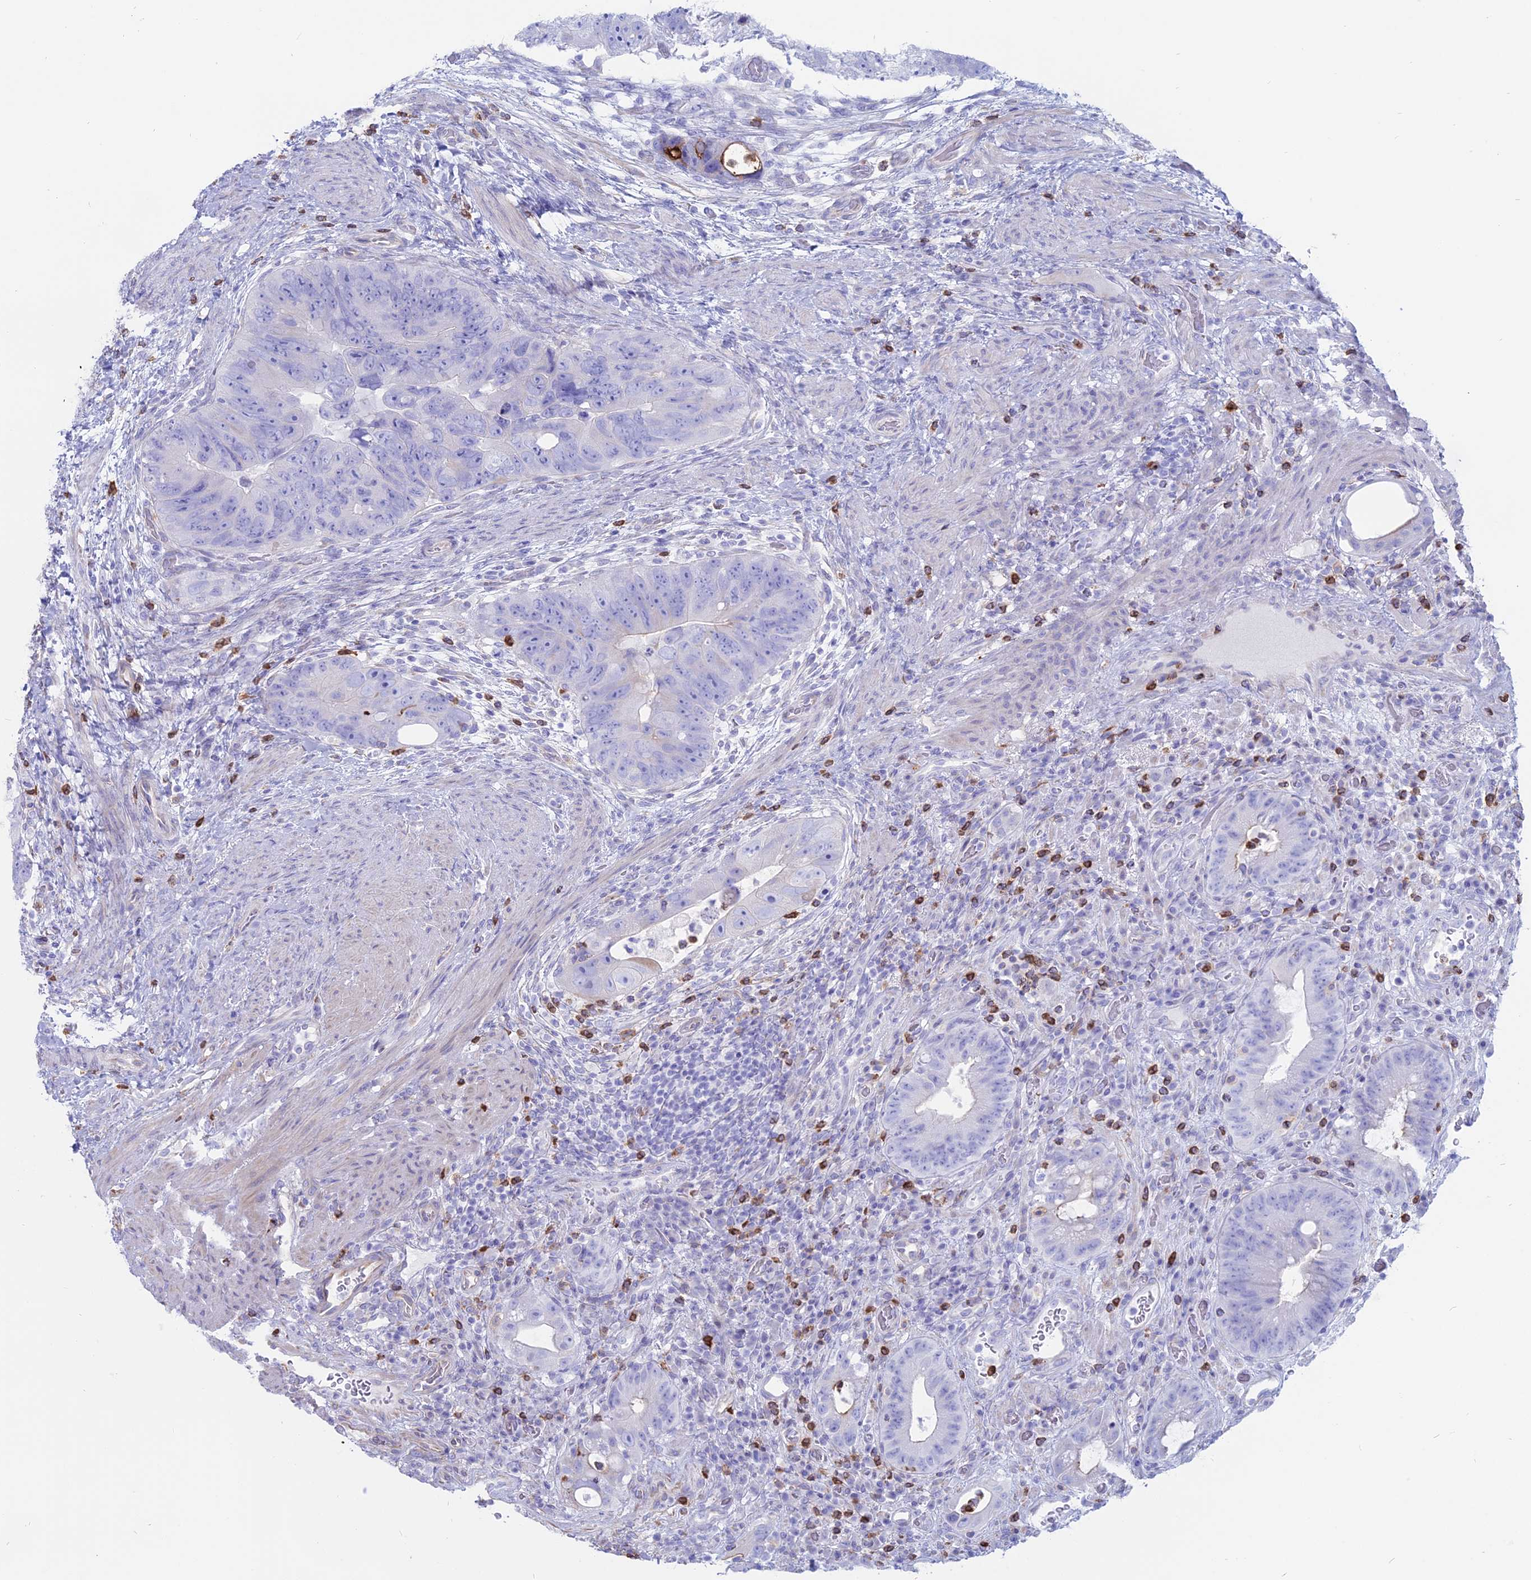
{"staining": {"intensity": "negative", "quantity": "none", "location": "none"}, "tissue": "colorectal cancer", "cell_type": "Tumor cells", "image_type": "cancer", "snomed": [{"axis": "morphology", "description": "Adenocarcinoma, NOS"}, {"axis": "topography", "description": "Rectum"}], "caption": "A high-resolution photomicrograph shows immunohistochemistry staining of colorectal cancer, which shows no significant positivity in tumor cells. (DAB IHC visualized using brightfield microscopy, high magnification).", "gene": "OR2AE1", "patient": {"sex": "male", "age": 59}}